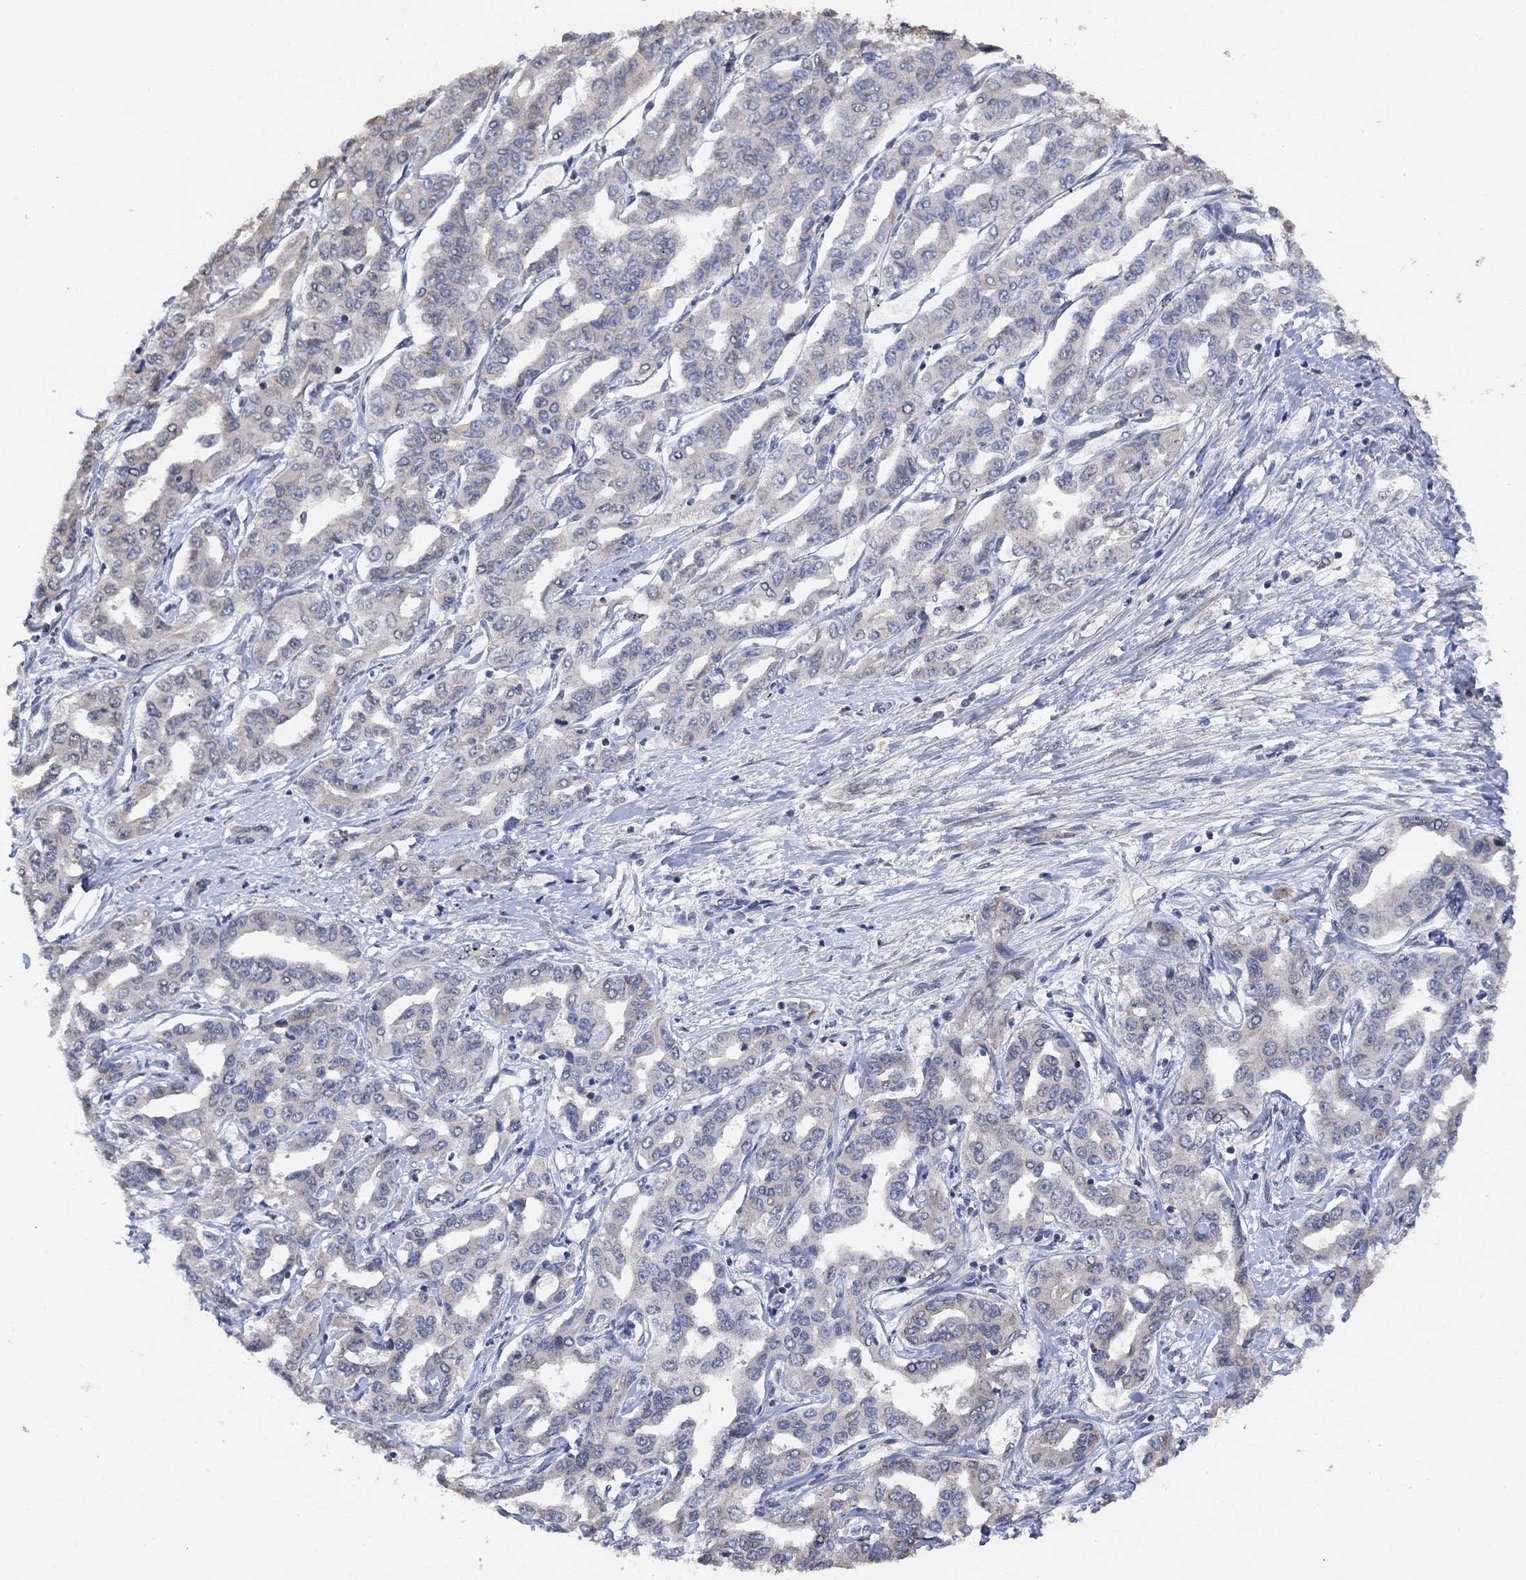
{"staining": {"intensity": "weak", "quantity": "25%-75%", "location": "cytoplasmic/membranous"}, "tissue": "liver cancer", "cell_type": "Tumor cells", "image_type": "cancer", "snomed": [{"axis": "morphology", "description": "Cholangiocarcinoma"}, {"axis": "topography", "description": "Liver"}], "caption": "Immunohistochemical staining of liver cancer demonstrates weak cytoplasmic/membranous protein expression in approximately 25%-75% of tumor cells. (brown staining indicates protein expression, while blue staining denotes nuclei).", "gene": "UNC5B", "patient": {"sex": "male", "age": 59}}